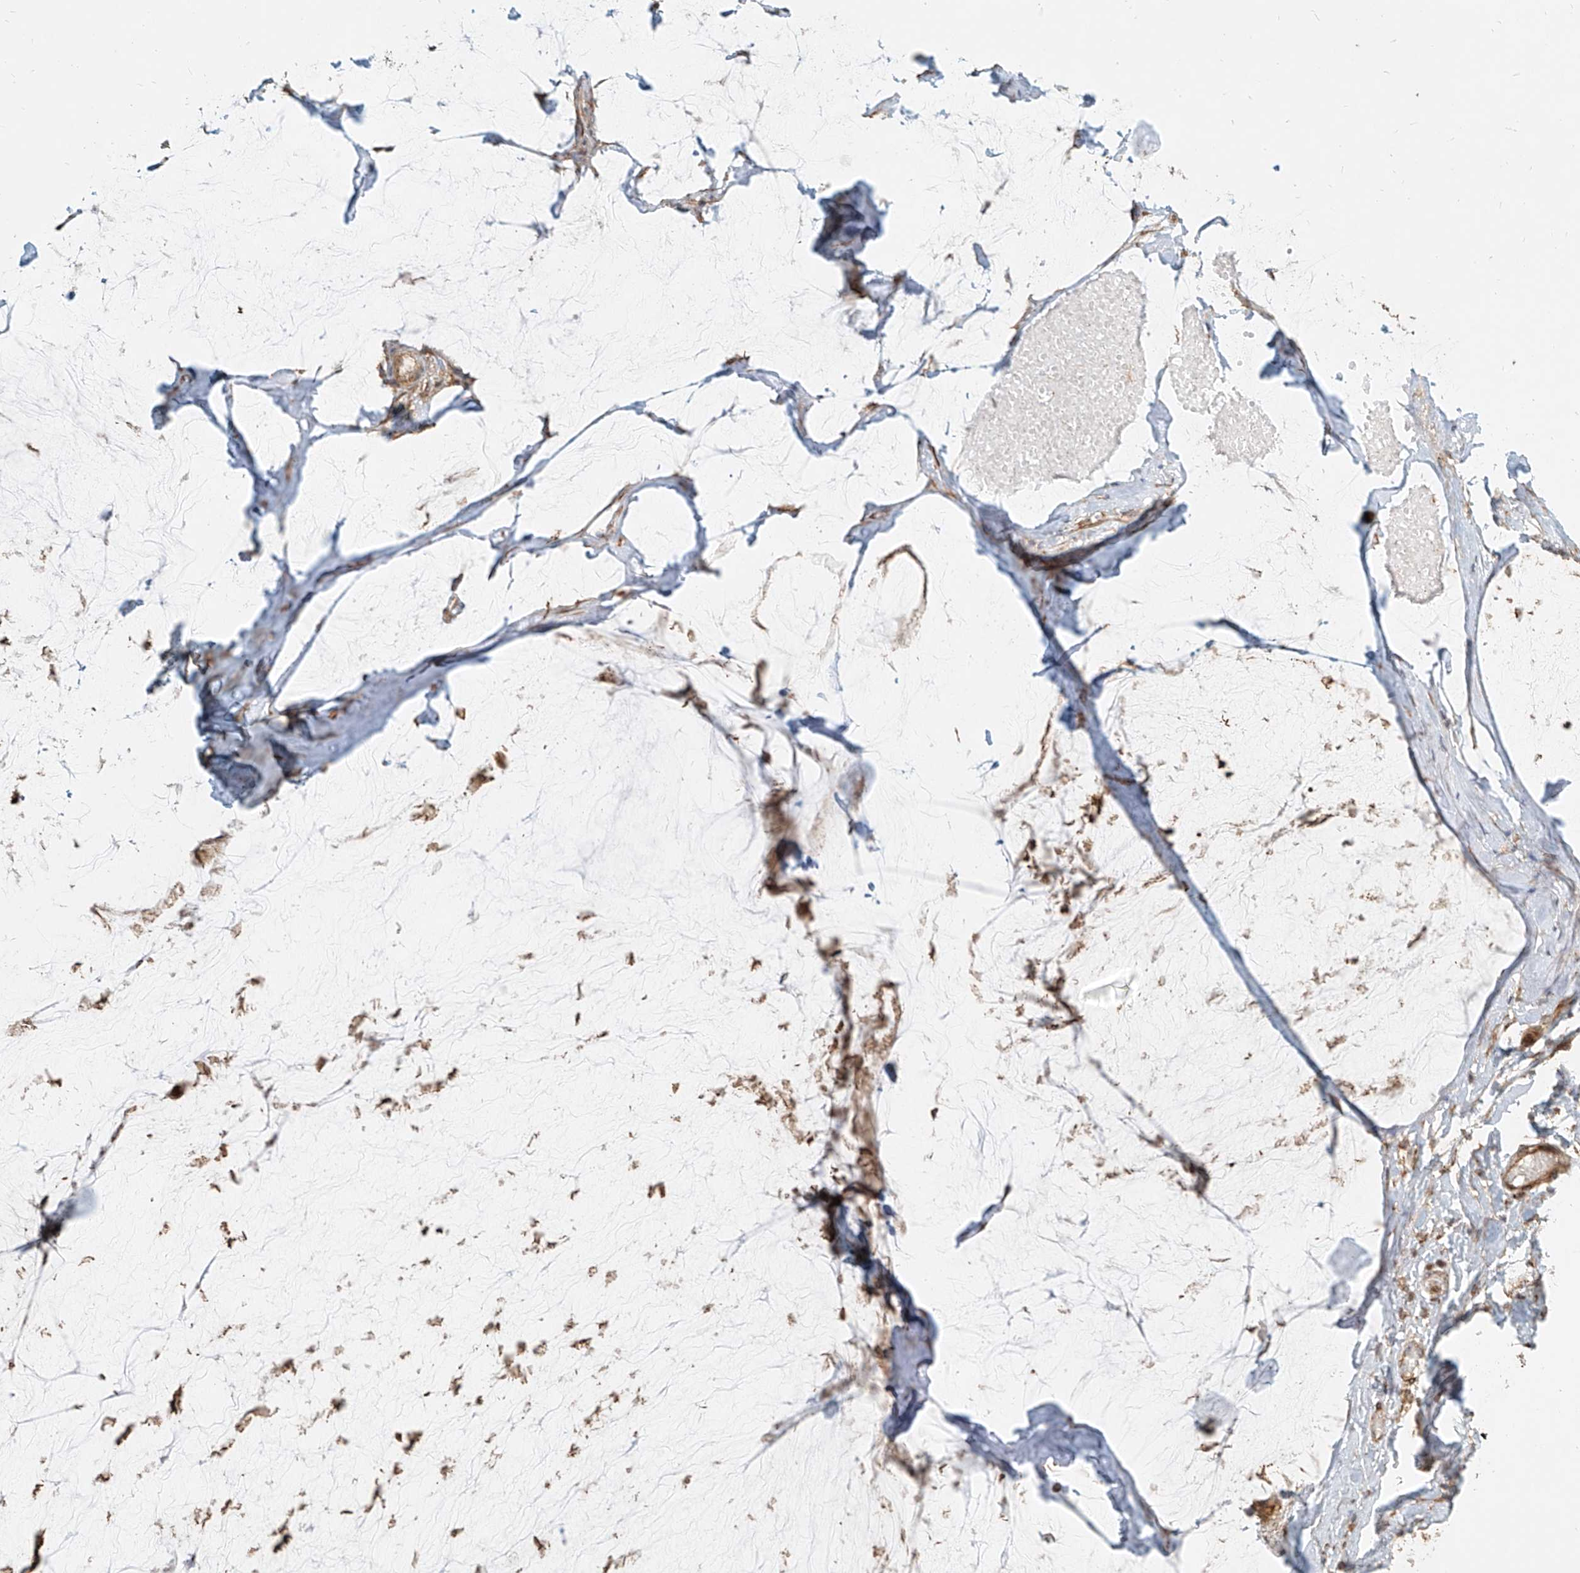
{"staining": {"intensity": "moderate", "quantity": ">75%", "location": "cytoplasmic/membranous"}, "tissue": "ovarian cancer", "cell_type": "Tumor cells", "image_type": "cancer", "snomed": [{"axis": "morphology", "description": "Cystadenocarcinoma, mucinous, NOS"}, {"axis": "topography", "description": "Ovary"}], "caption": "Tumor cells reveal medium levels of moderate cytoplasmic/membranous expression in approximately >75% of cells in ovarian mucinous cystadenocarcinoma.", "gene": "MTX2", "patient": {"sex": "female", "age": 39}}